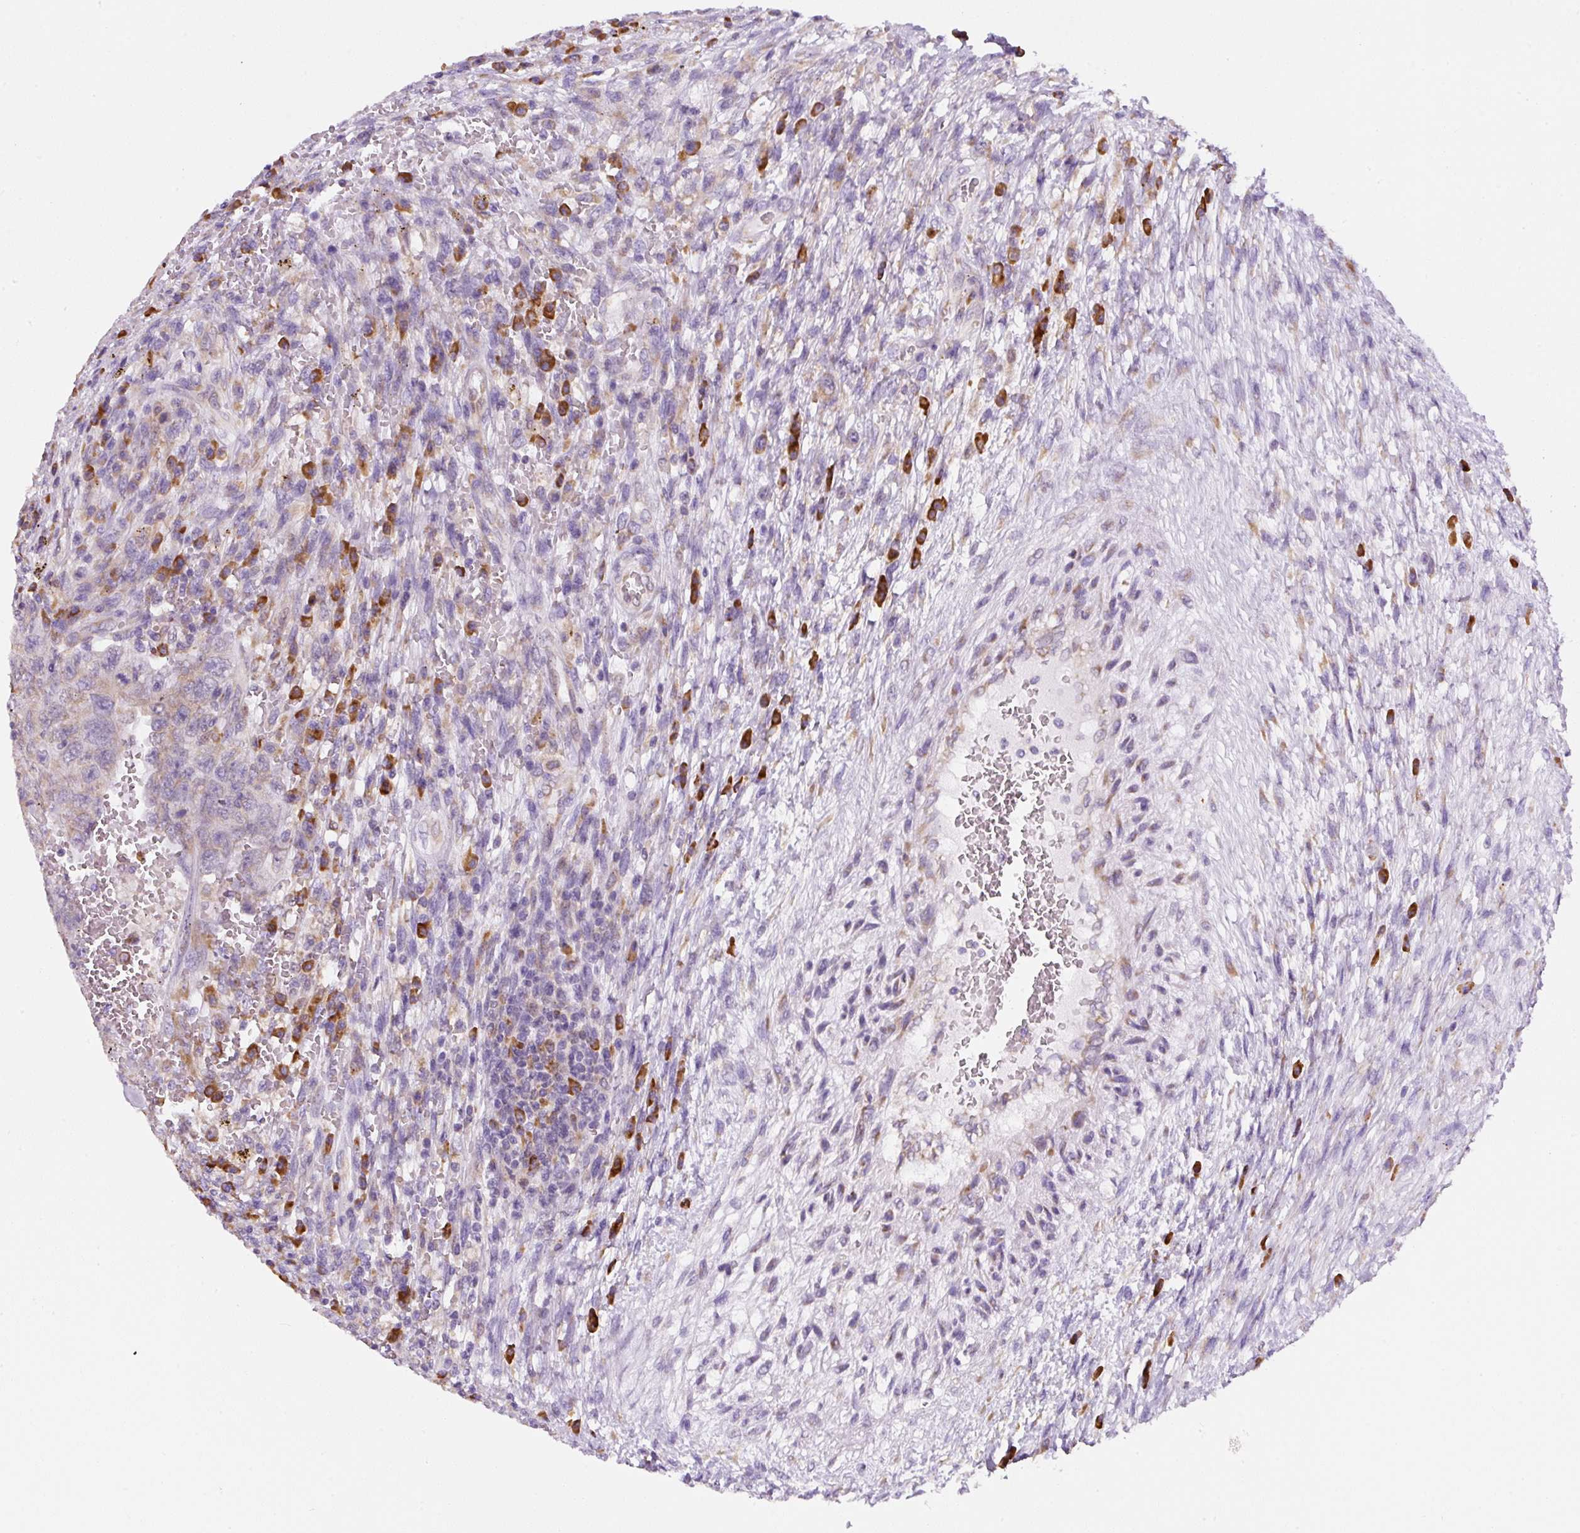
{"staining": {"intensity": "moderate", "quantity": "<25%", "location": "cytoplasmic/membranous"}, "tissue": "testis cancer", "cell_type": "Tumor cells", "image_type": "cancer", "snomed": [{"axis": "morphology", "description": "Carcinoma, Embryonal, NOS"}, {"axis": "topography", "description": "Testis"}], "caption": "Protein expression by immunohistochemistry (IHC) shows moderate cytoplasmic/membranous positivity in approximately <25% of tumor cells in testis embryonal carcinoma.", "gene": "DDOST", "patient": {"sex": "male", "age": 26}}